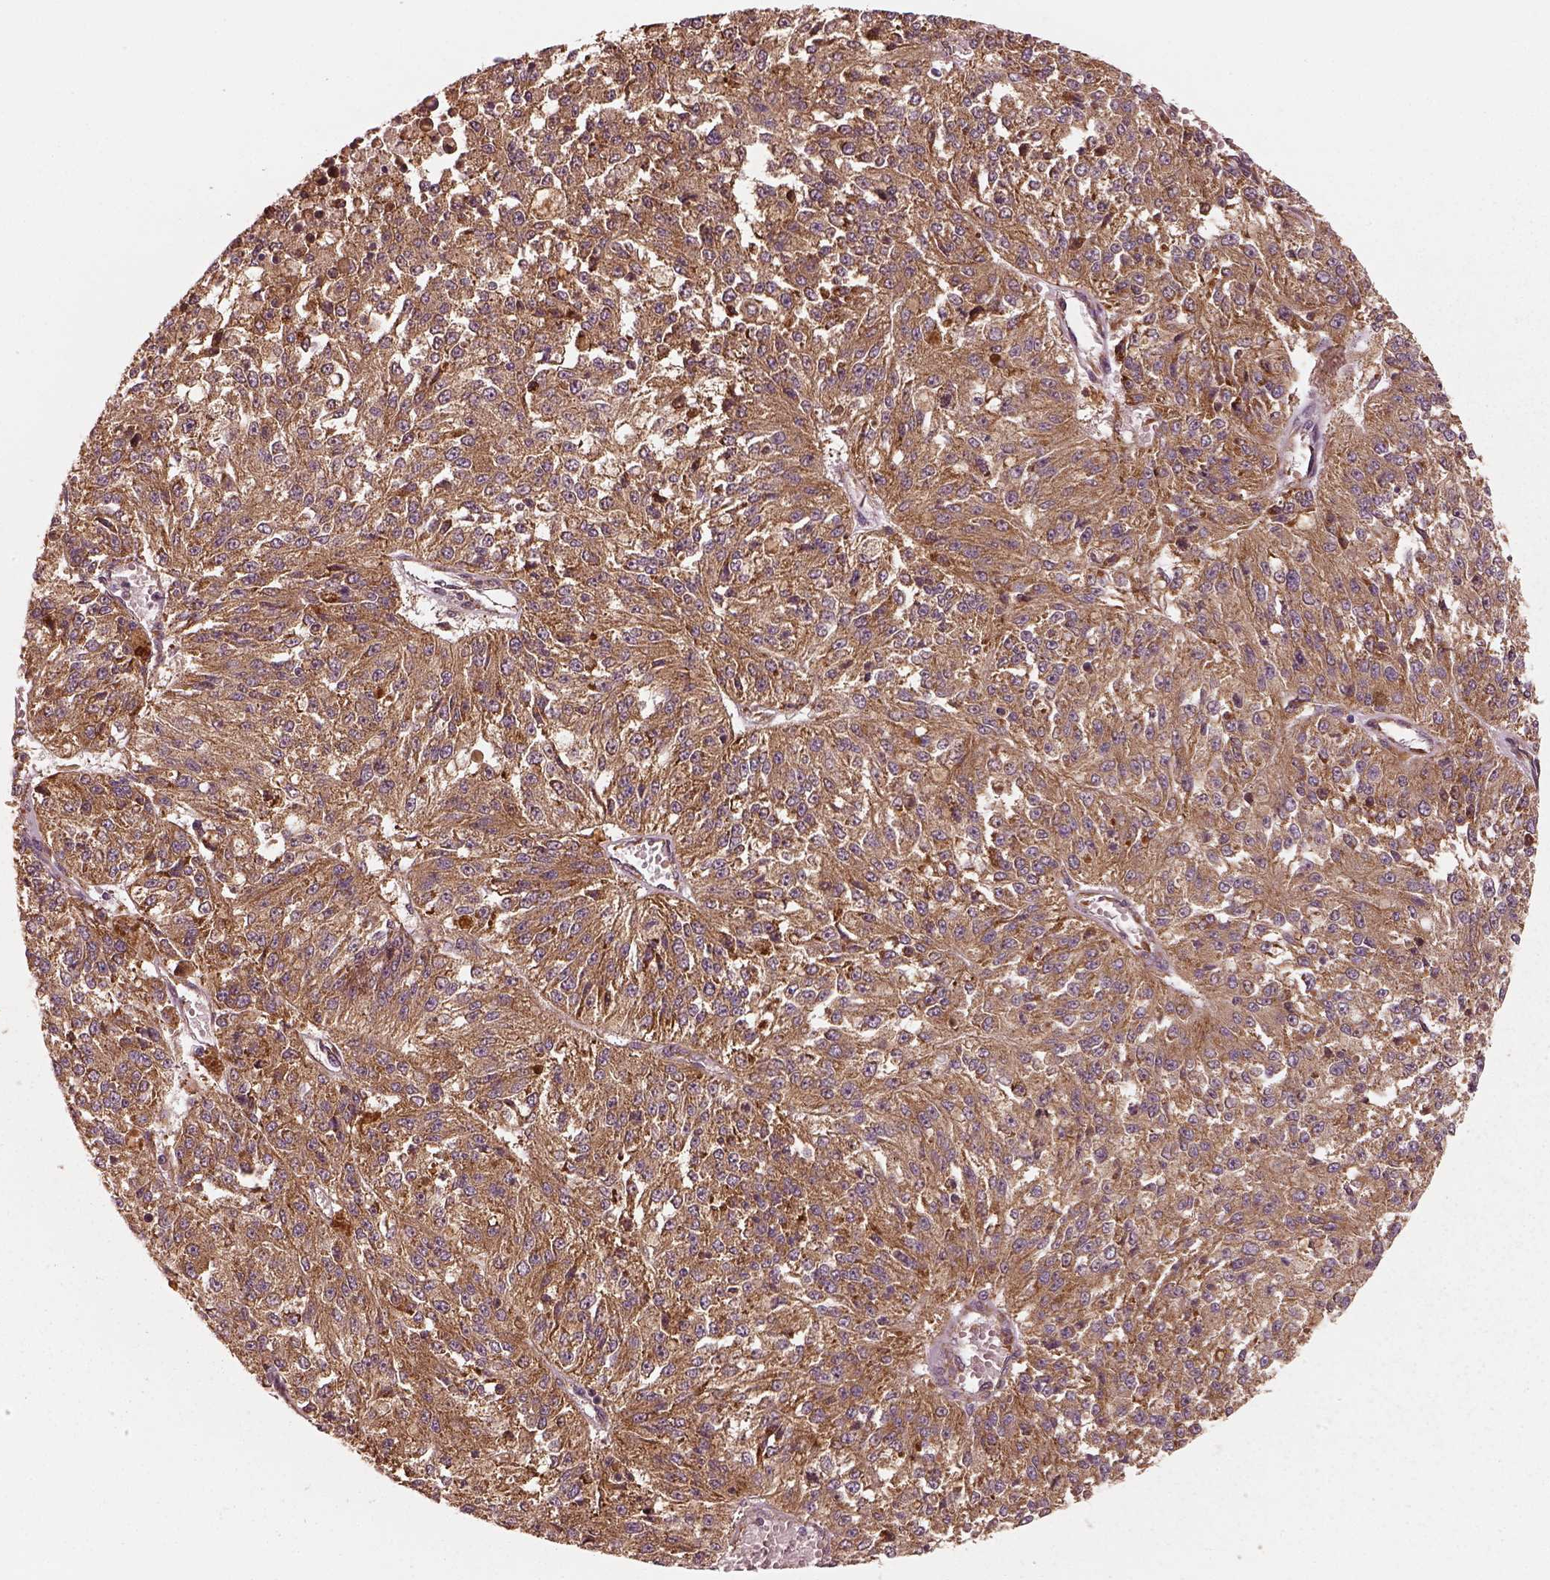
{"staining": {"intensity": "moderate", "quantity": ">75%", "location": "cytoplasmic/membranous"}, "tissue": "melanoma", "cell_type": "Tumor cells", "image_type": "cancer", "snomed": [{"axis": "morphology", "description": "Malignant melanoma, Metastatic site"}, {"axis": "topography", "description": "Lymph node"}], "caption": "About >75% of tumor cells in human melanoma exhibit moderate cytoplasmic/membranous protein staining as visualized by brown immunohistochemical staining.", "gene": "RPS5", "patient": {"sex": "female", "age": 64}}